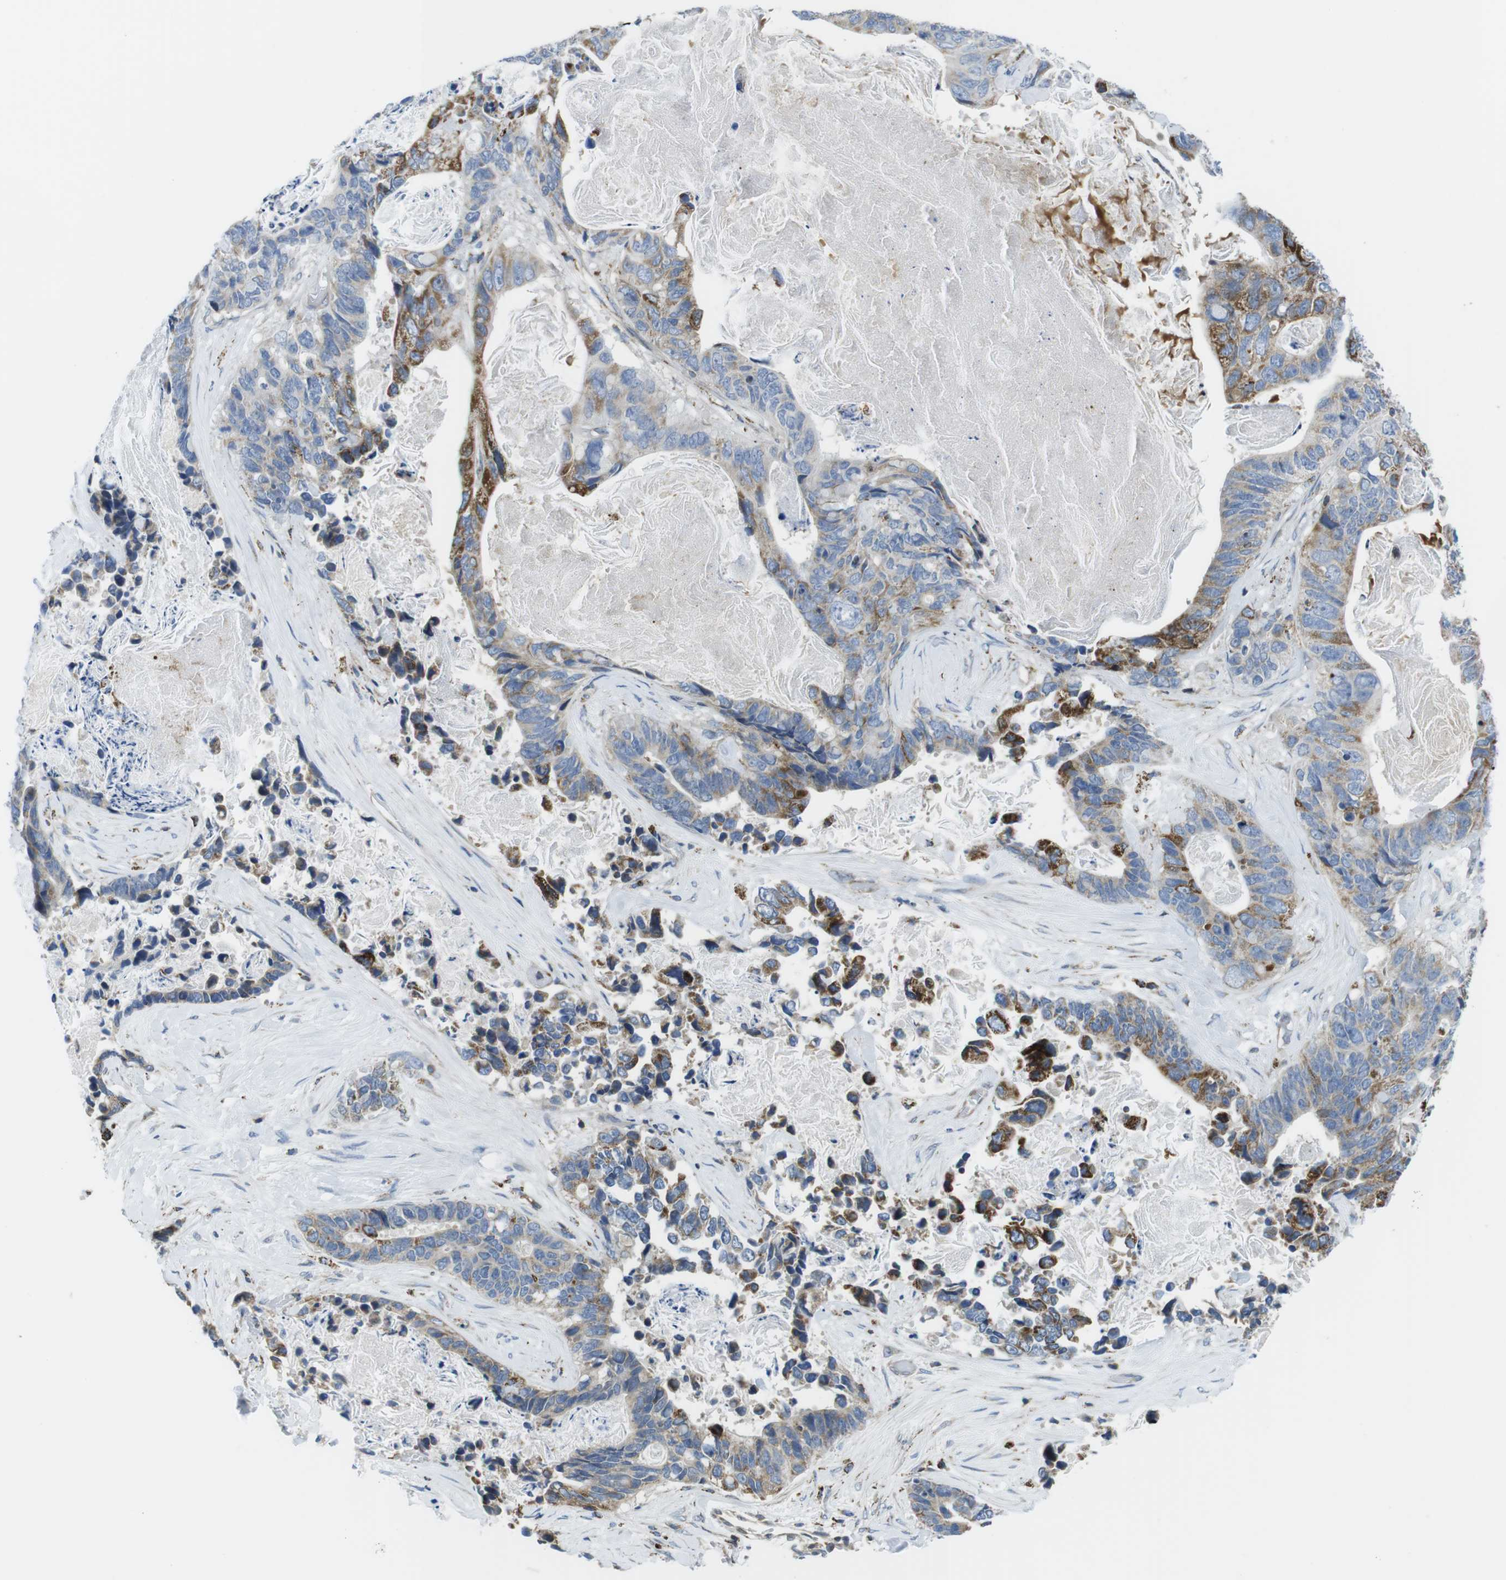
{"staining": {"intensity": "weak", "quantity": "<25%", "location": "cytoplasmic/membranous"}, "tissue": "stomach cancer", "cell_type": "Tumor cells", "image_type": "cancer", "snomed": [{"axis": "morphology", "description": "Adenocarcinoma, NOS"}, {"axis": "topography", "description": "Stomach"}], "caption": "Immunohistochemistry (IHC) histopathology image of stomach adenocarcinoma stained for a protein (brown), which exhibits no expression in tumor cells.", "gene": "KCNE3", "patient": {"sex": "female", "age": 89}}